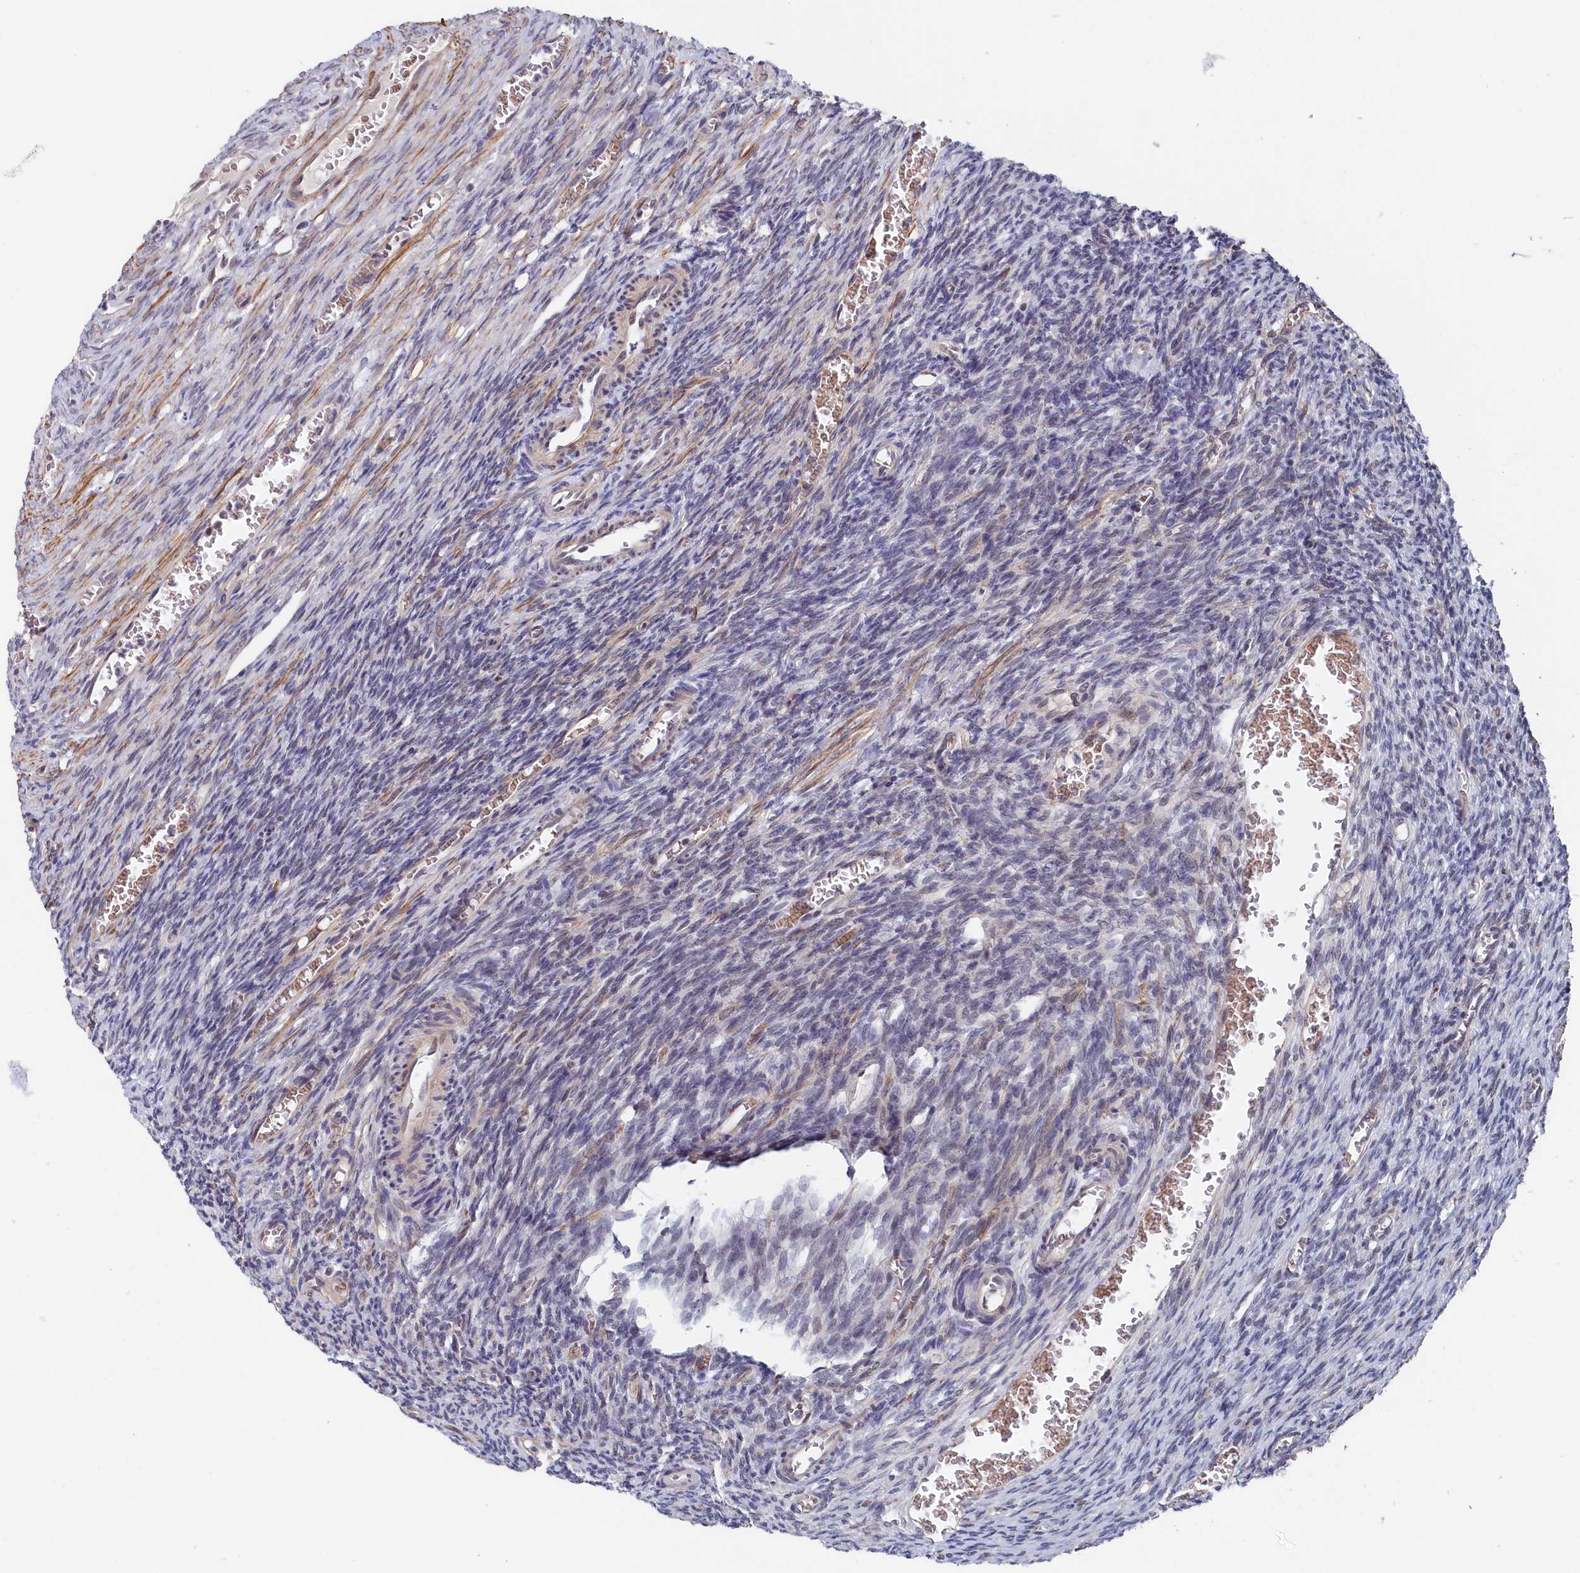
{"staining": {"intensity": "weak", "quantity": "<25%", "location": "nuclear"}, "tissue": "ovary", "cell_type": "Ovarian stroma cells", "image_type": "normal", "snomed": [{"axis": "morphology", "description": "Normal tissue, NOS"}, {"axis": "topography", "description": "Ovary"}], "caption": "This is a image of IHC staining of normal ovary, which shows no expression in ovarian stroma cells.", "gene": "TIGD4", "patient": {"sex": "female", "age": 27}}